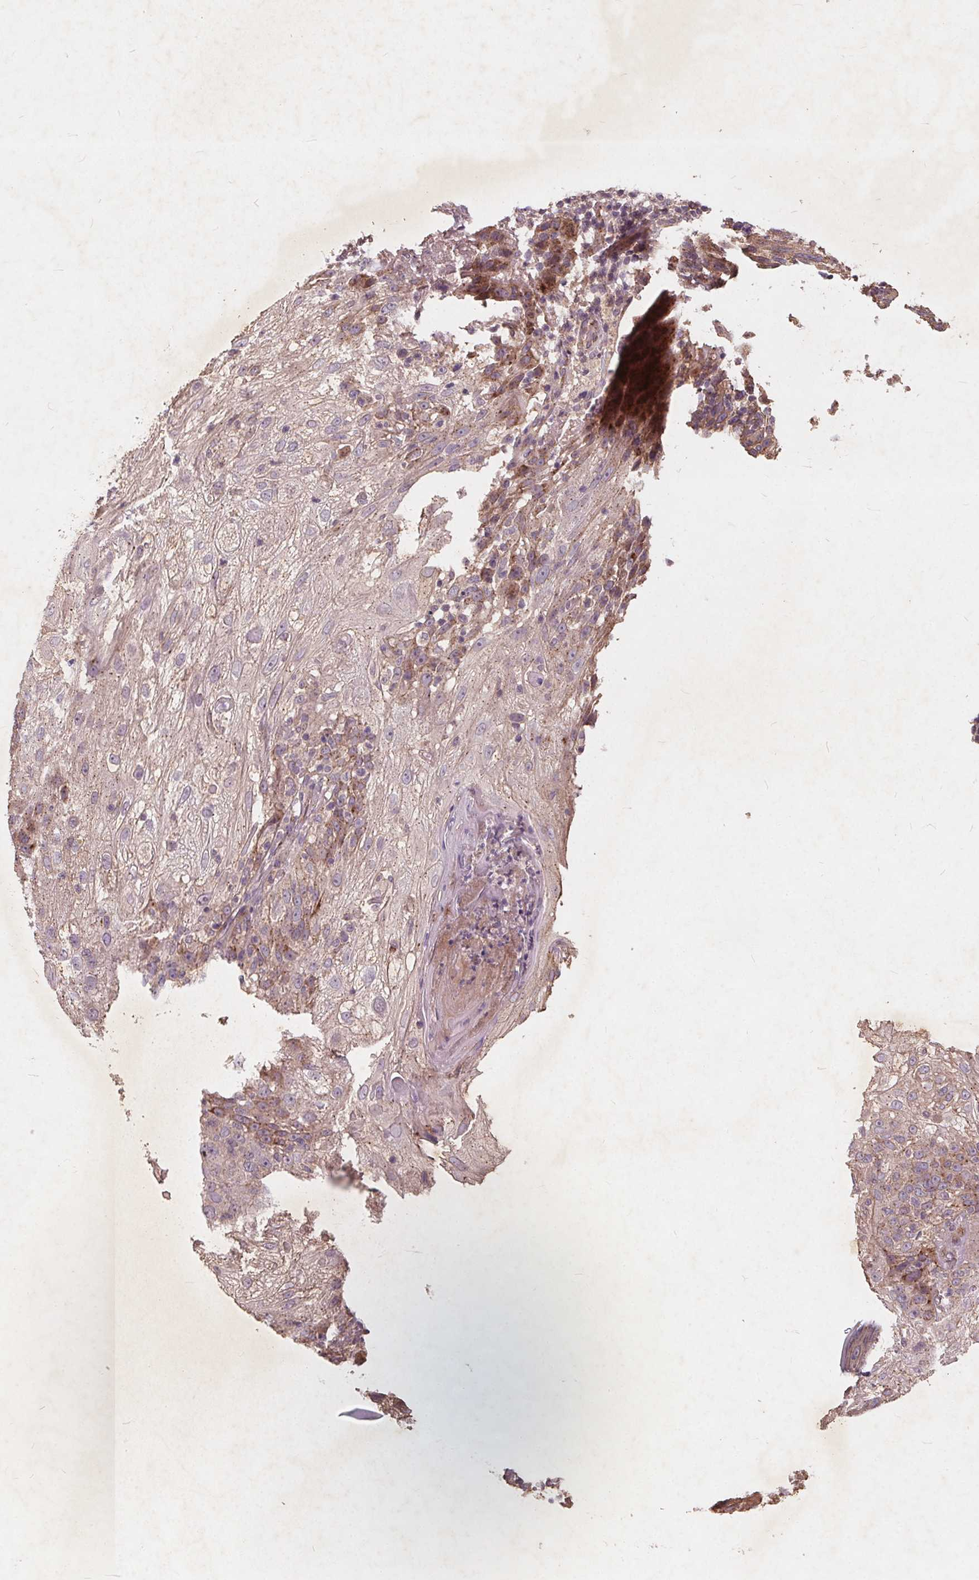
{"staining": {"intensity": "weak", "quantity": "<25%", "location": "cytoplasmic/membranous"}, "tissue": "skin cancer", "cell_type": "Tumor cells", "image_type": "cancer", "snomed": [{"axis": "morphology", "description": "Normal tissue, NOS"}, {"axis": "morphology", "description": "Squamous cell carcinoma, NOS"}, {"axis": "topography", "description": "Skin"}], "caption": "Immunohistochemistry of human skin cancer (squamous cell carcinoma) exhibits no expression in tumor cells. (Immunohistochemistry, brightfield microscopy, high magnification).", "gene": "CSNK1G2", "patient": {"sex": "female", "age": 83}}